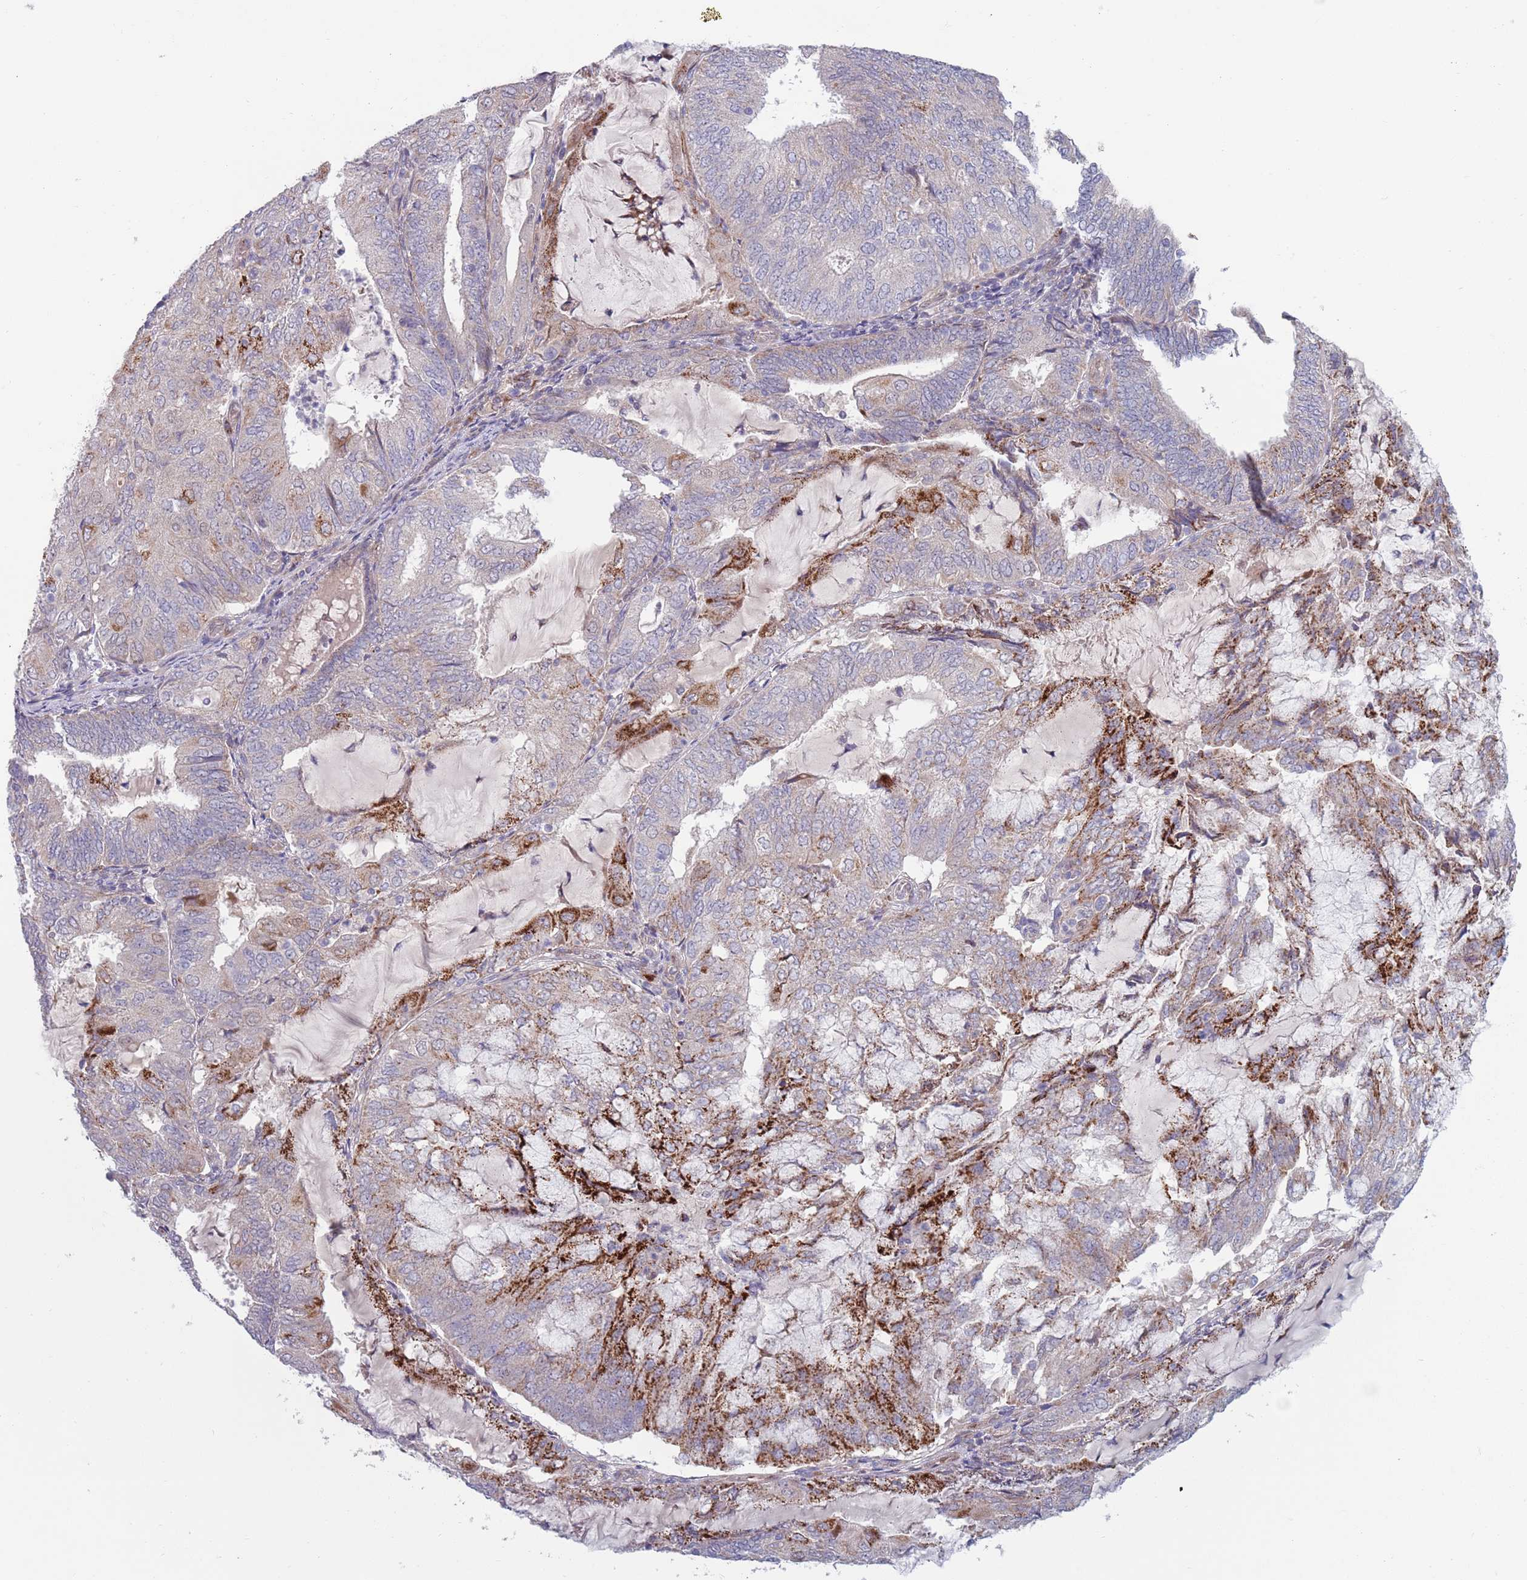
{"staining": {"intensity": "strong", "quantity": "<25%", "location": "cytoplasmic/membranous"}, "tissue": "endometrial cancer", "cell_type": "Tumor cells", "image_type": "cancer", "snomed": [{"axis": "morphology", "description": "Adenocarcinoma, NOS"}, {"axis": "topography", "description": "Endometrium"}], "caption": "The histopathology image demonstrates staining of adenocarcinoma (endometrial), revealing strong cytoplasmic/membranous protein positivity (brown color) within tumor cells.", "gene": "TYW1", "patient": {"sex": "female", "age": 81}}